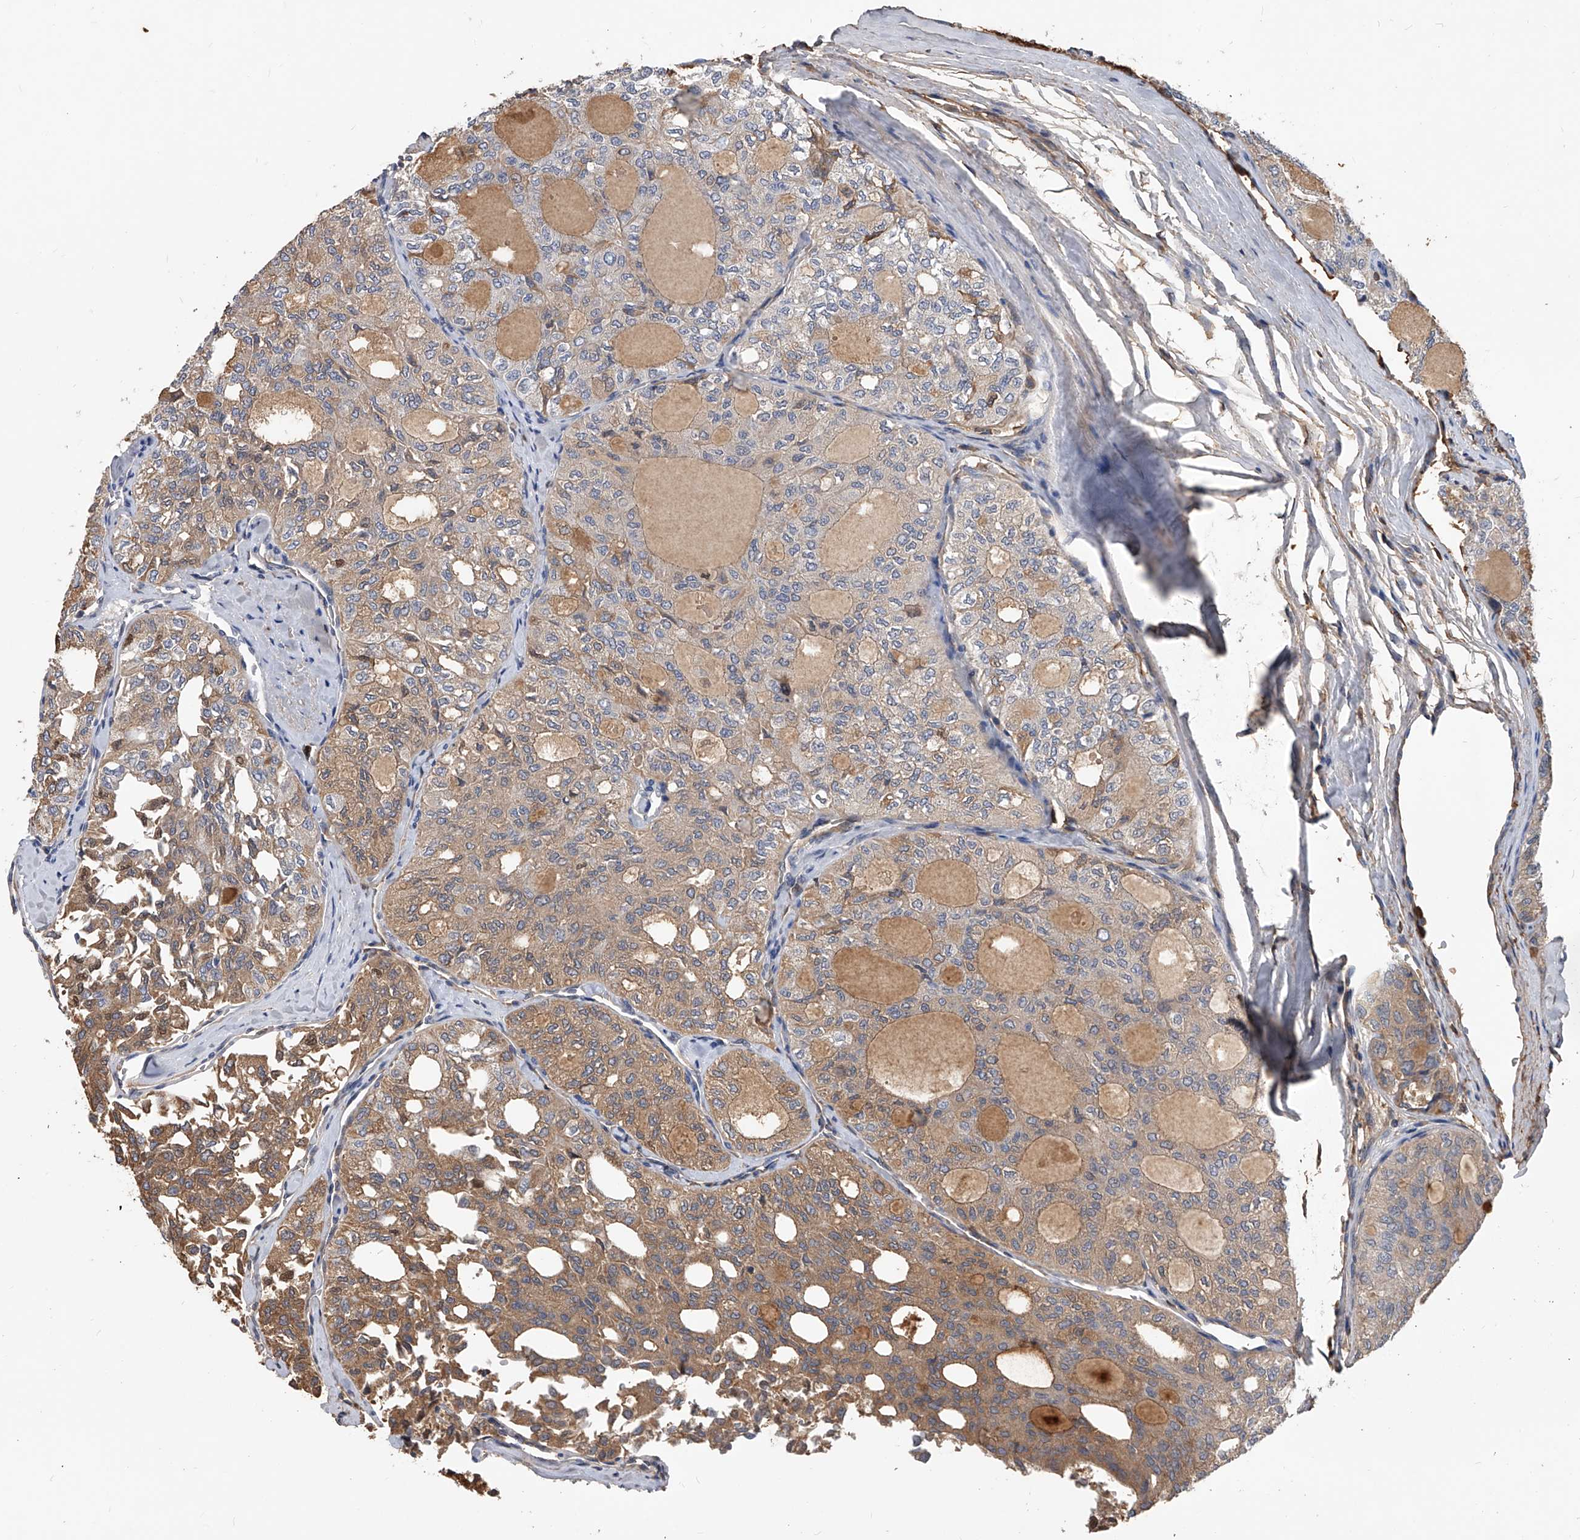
{"staining": {"intensity": "moderate", "quantity": "25%-75%", "location": "cytoplasmic/membranous"}, "tissue": "thyroid cancer", "cell_type": "Tumor cells", "image_type": "cancer", "snomed": [{"axis": "morphology", "description": "Follicular adenoma carcinoma, NOS"}, {"axis": "topography", "description": "Thyroid gland"}], "caption": "Protein staining displays moderate cytoplasmic/membranous staining in about 25%-75% of tumor cells in thyroid cancer (follicular adenoma carcinoma).", "gene": "ZNF25", "patient": {"sex": "male", "age": 75}}